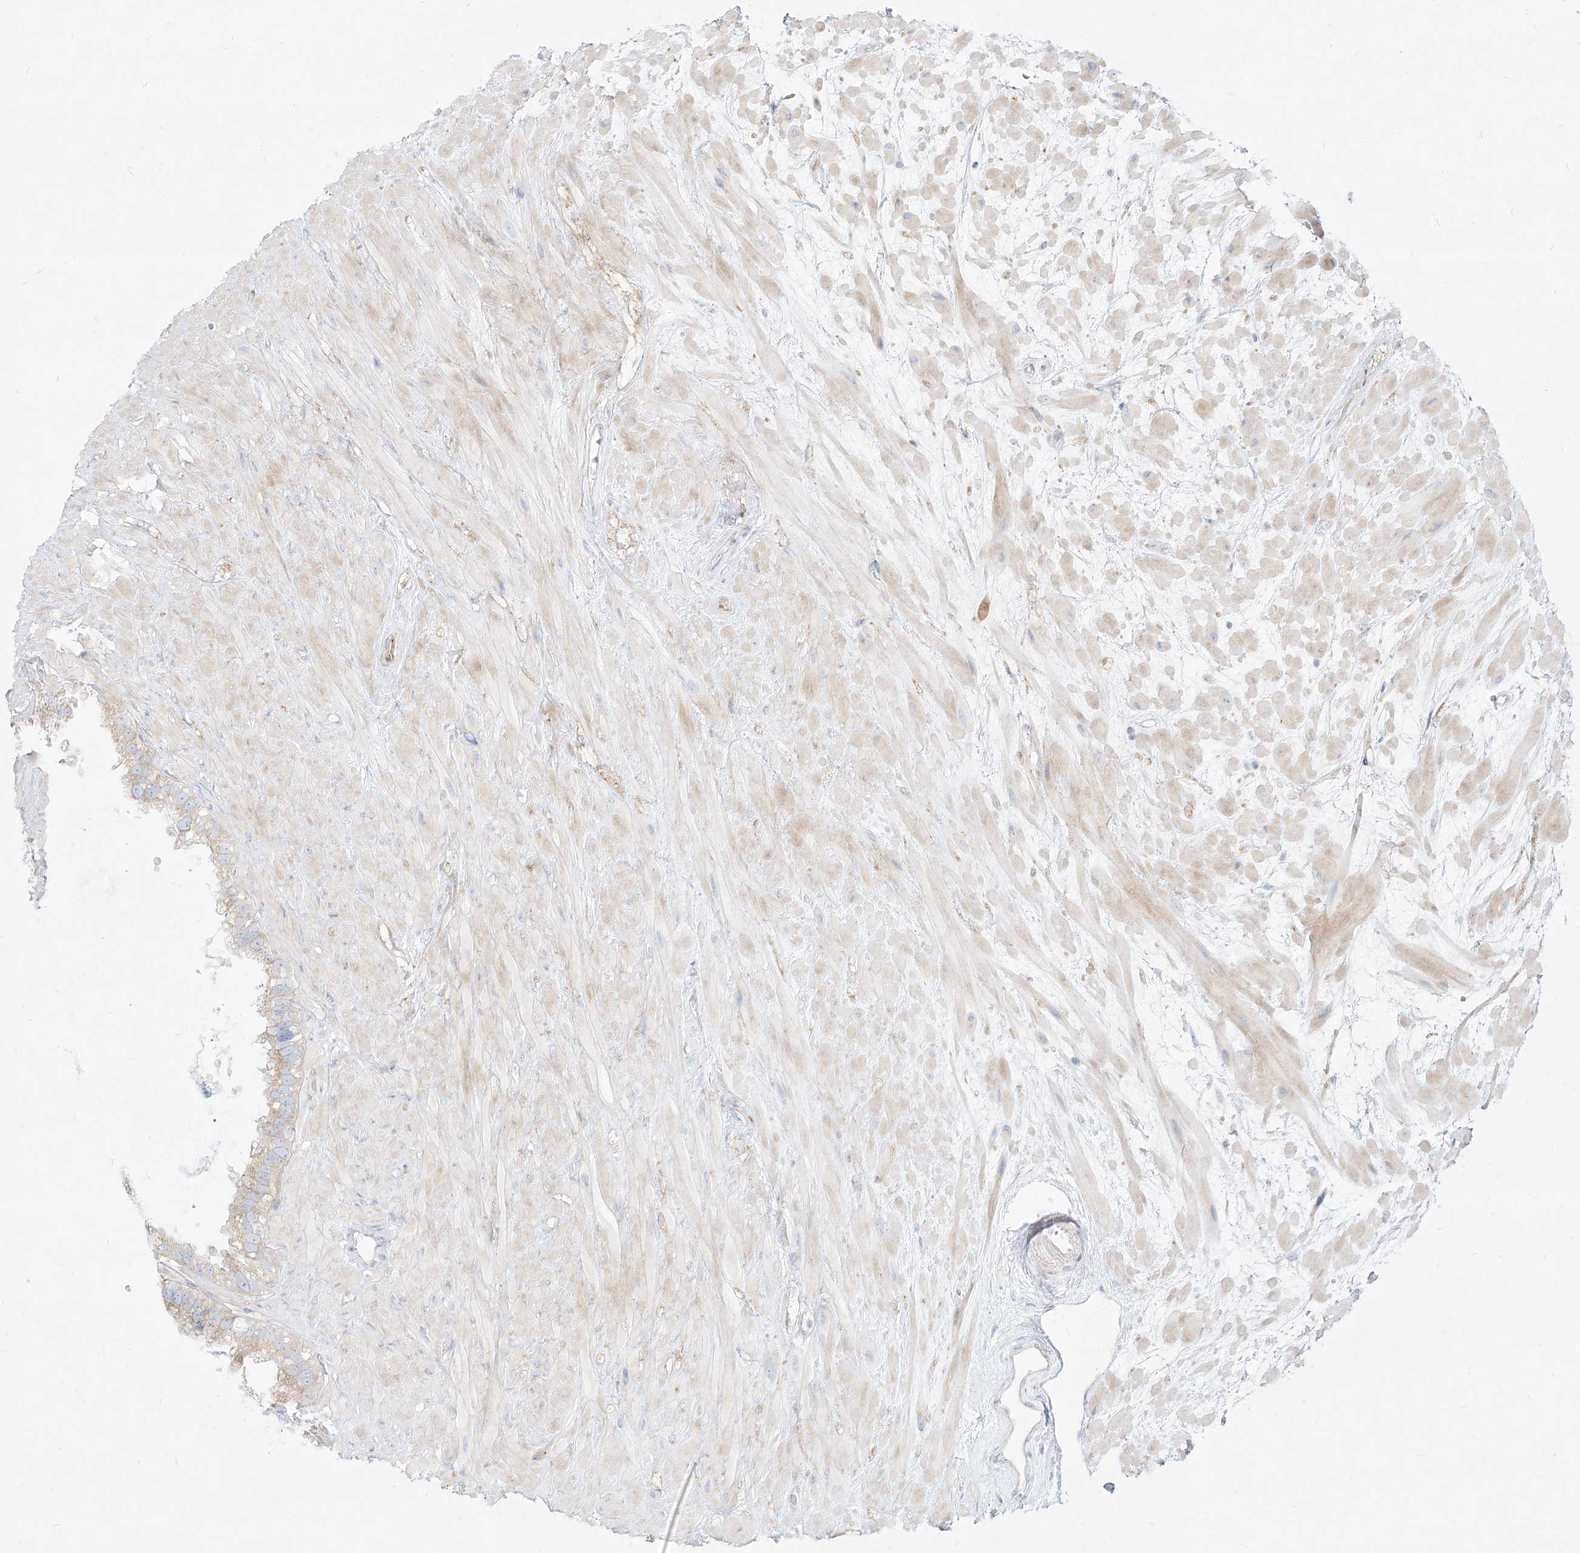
{"staining": {"intensity": "weak", "quantity": "25%-75%", "location": "cytoplasmic/membranous"}, "tissue": "seminal vesicle", "cell_type": "Glandular cells", "image_type": "normal", "snomed": [{"axis": "morphology", "description": "Normal tissue, NOS"}, {"axis": "topography", "description": "Seminal veicle"}], "caption": "DAB (3,3'-diaminobenzidine) immunohistochemical staining of unremarkable seminal vesicle exhibits weak cytoplasmic/membranous protein expression in approximately 25%-75% of glandular cells.", "gene": "MTX2", "patient": {"sex": "male", "age": 80}}